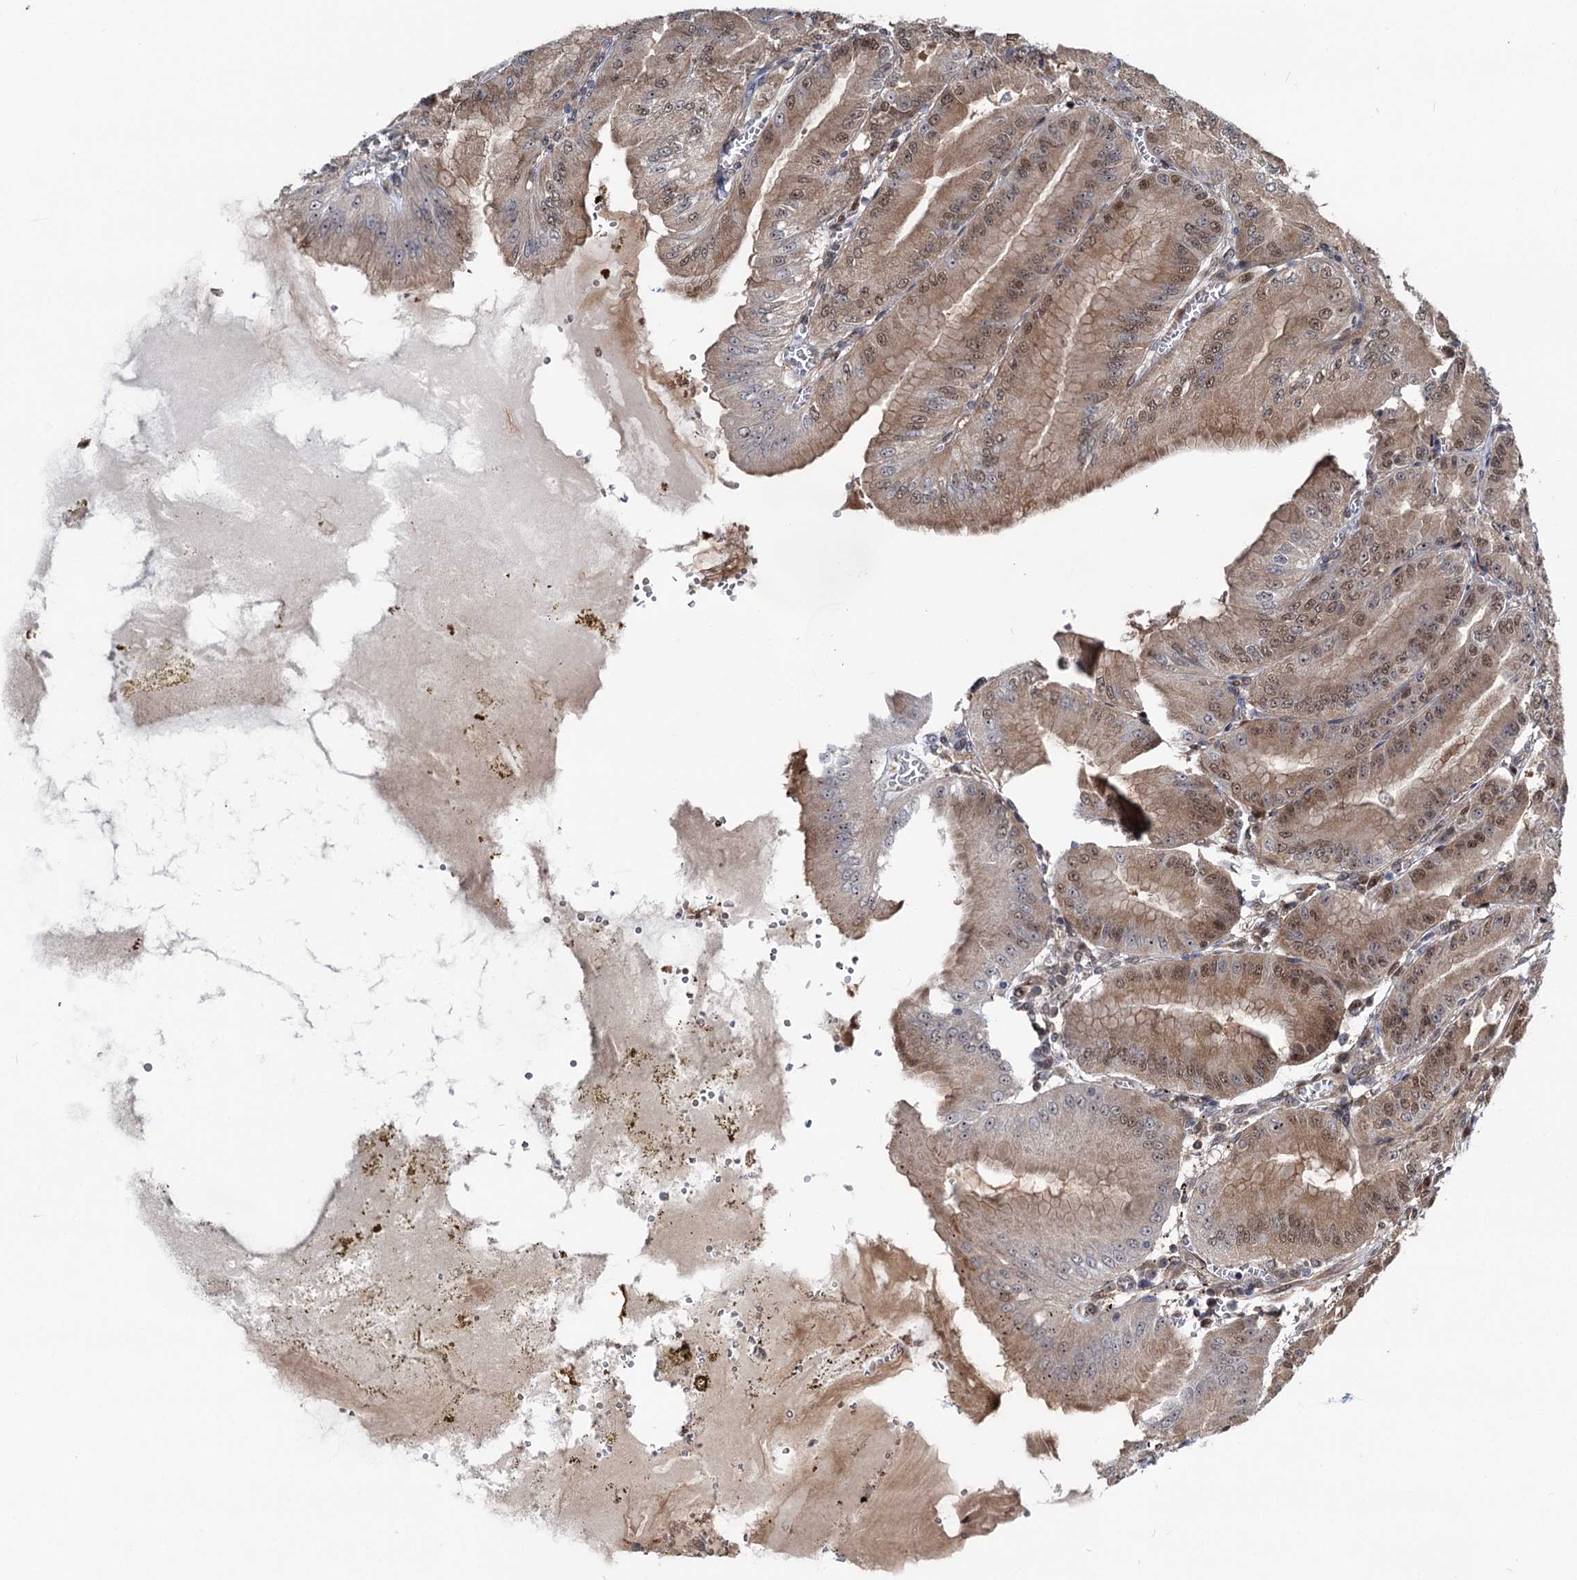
{"staining": {"intensity": "strong", "quantity": ">75%", "location": "cytoplasmic/membranous,nuclear"}, "tissue": "stomach", "cell_type": "Glandular cells", "image_type": "normal", "snomed": [{"axis": "morphology", "description": "Normal tissue, NOS"}, {"axis": "topography", "description": "Stomach, upper"}, {"axis": "topography", "description": "Stomach, lower"}], "caption": "An immunohistochemistry (IHC) photomicrograph of normal tissue is shown. Protein staining in brown labels strong cytoplasmic/membranous,nuclear positivity in stomach within glandular cells.", "gene": "GPBP1", "patient": {"sex": "male", "age": 71}}